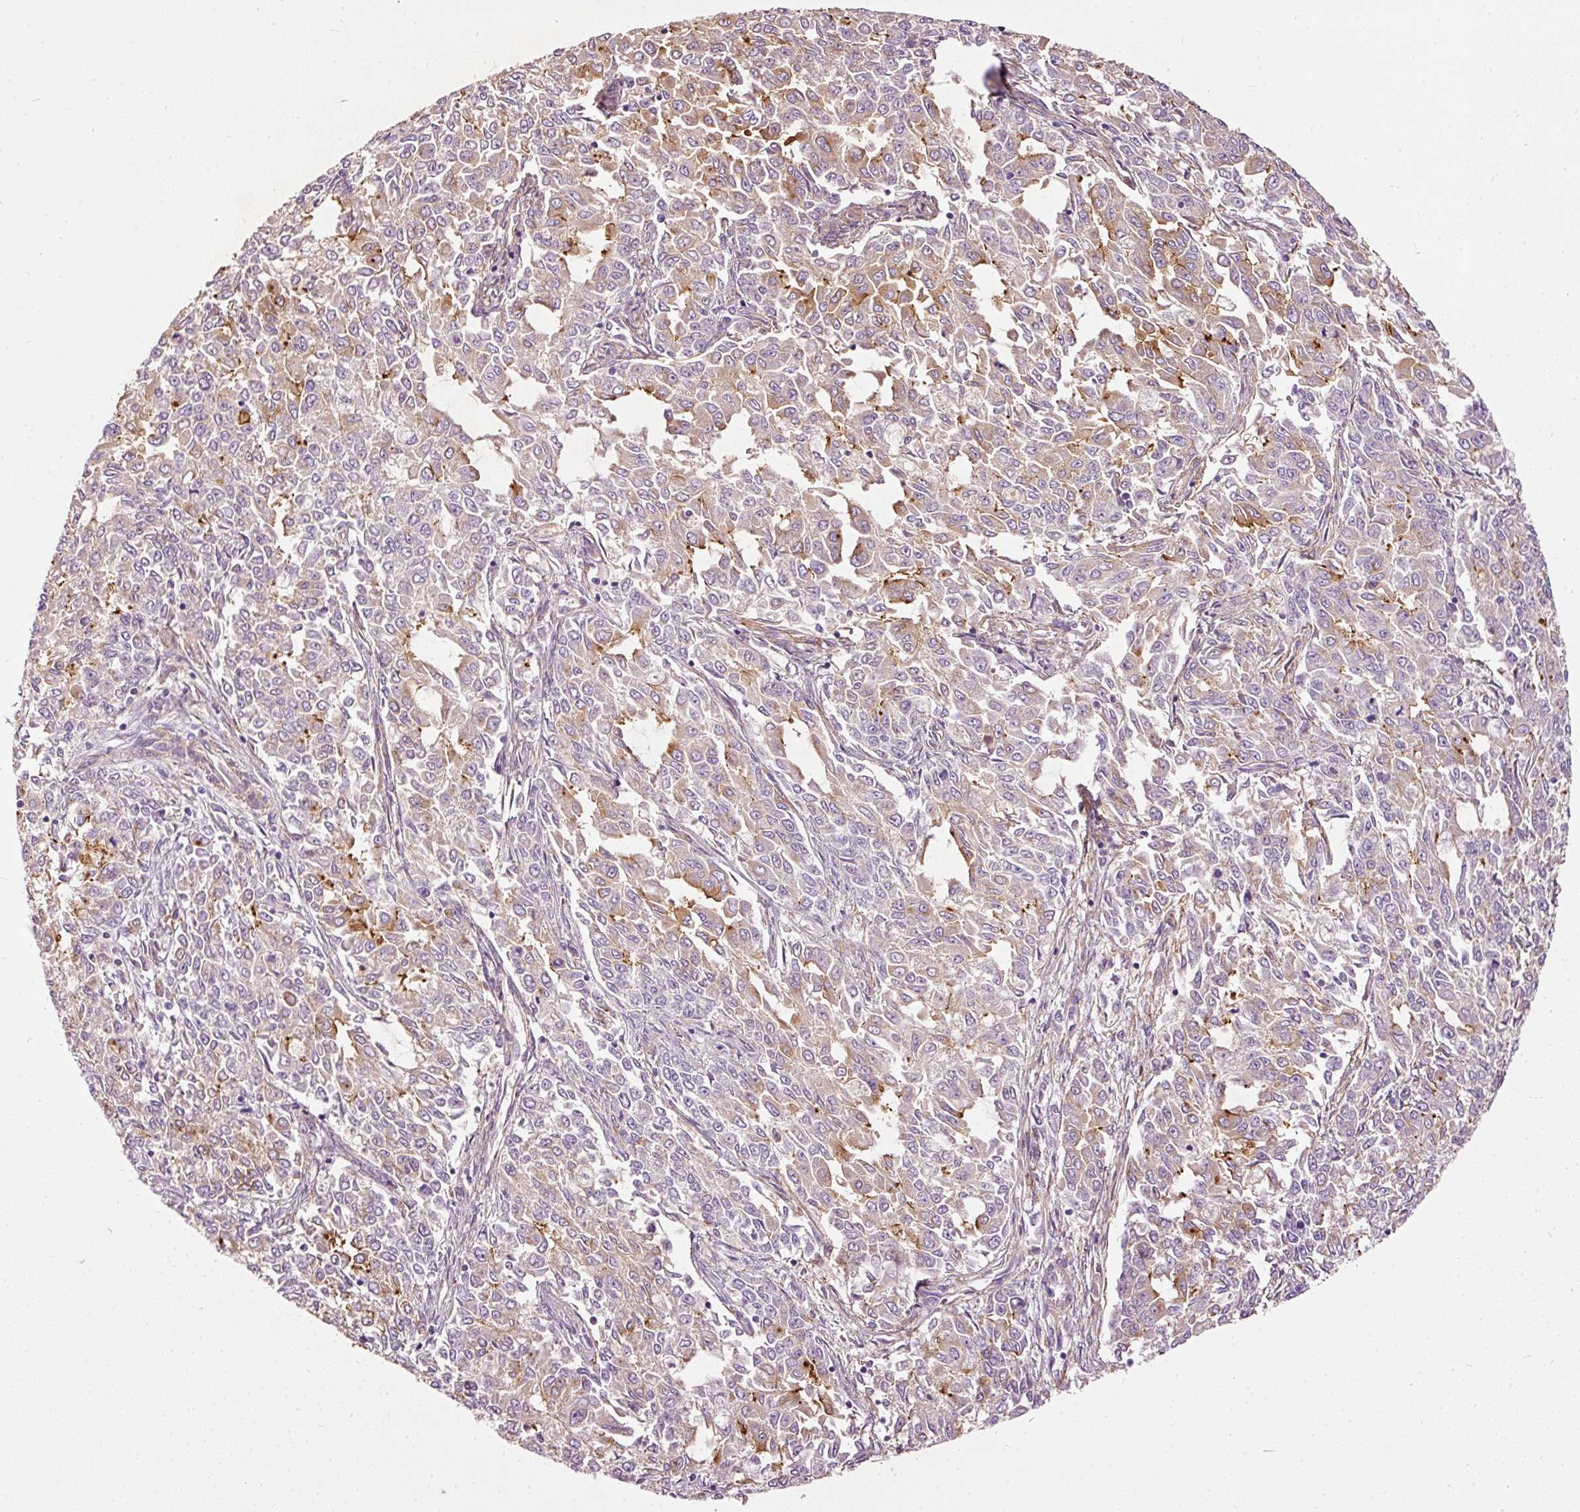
{"staining": {"intensity": "strong", "quantity": "<25%", "location": "cytoplasmic/membranous"}, "tissue": "endometrial cancer", "cell_type": "Tumor cells", "image_type": "cancer", "snomed": [{"axis": "morphology", "description": "Adenocarcinoma, NOS"}, {"axis": "topography", "description": "Endometrium"}], "caption": "Protein staining of endometrial cancer tissue shows strong cytoplasmic/membranous positivity in about <25% of tumor cells. Nuclei are stained in blue.", "gene": "PAQR9", "patient": {"sex": "female", "age": 50}}